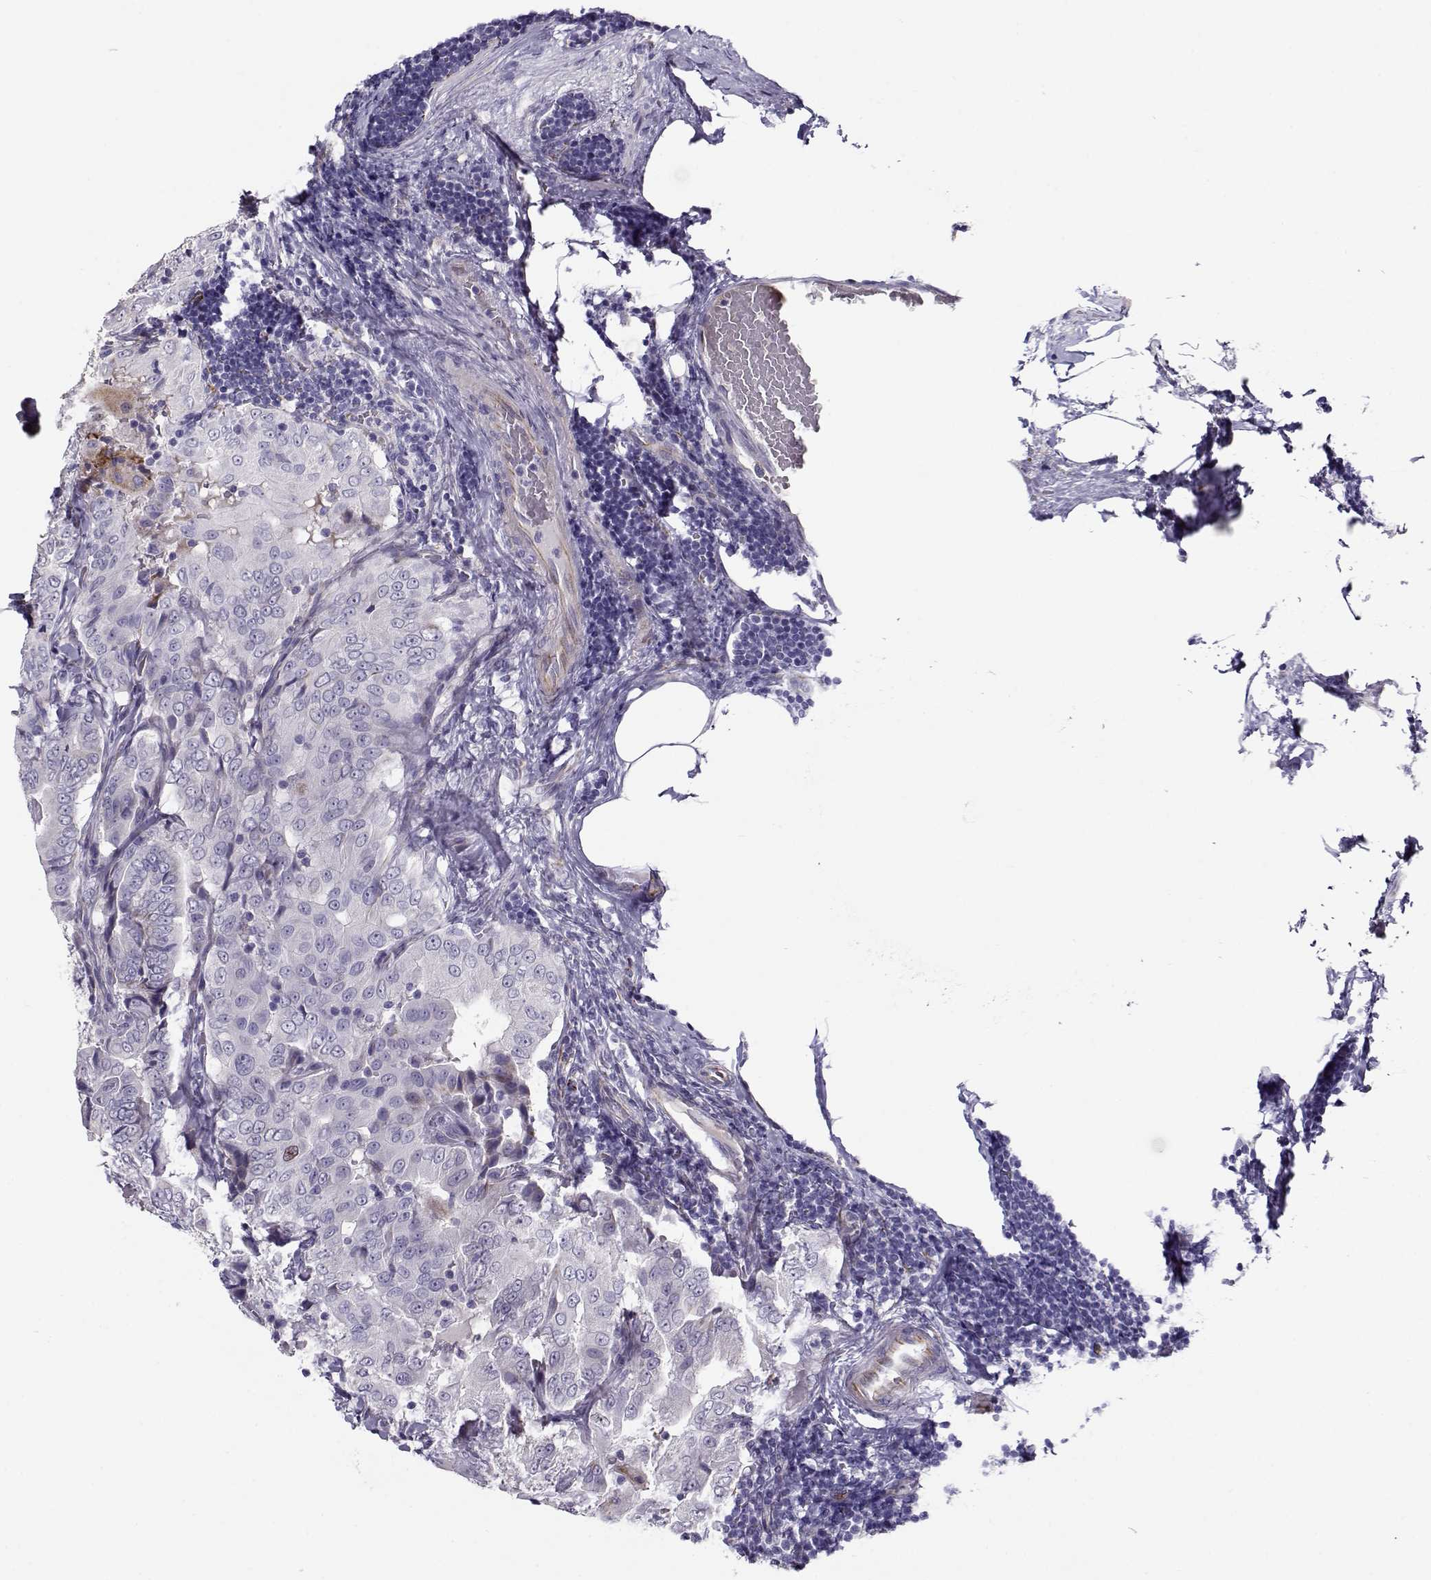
{"staining": {"intensity": "negative", "quantity": "none", "location": "none"}, "tissue": "thyroid cancer", "cell_type": "Tumor cells", "image_type": "cancer", "snomed": [{"axis": "morphology", "description": "Papillary adenocarcinoma, NOS"}, {"axis": "topography", "description": "Thyroid gland"}], "caption": "Immunohistochemistry photomicrograph of neoplastic tissue: human papillary adenocarcinoma (thyroid) stained with DAB exhibits no significant protein staining in tumor cells.", "gene": "NPW", "patient": {"sex": "male", "age": 61}}